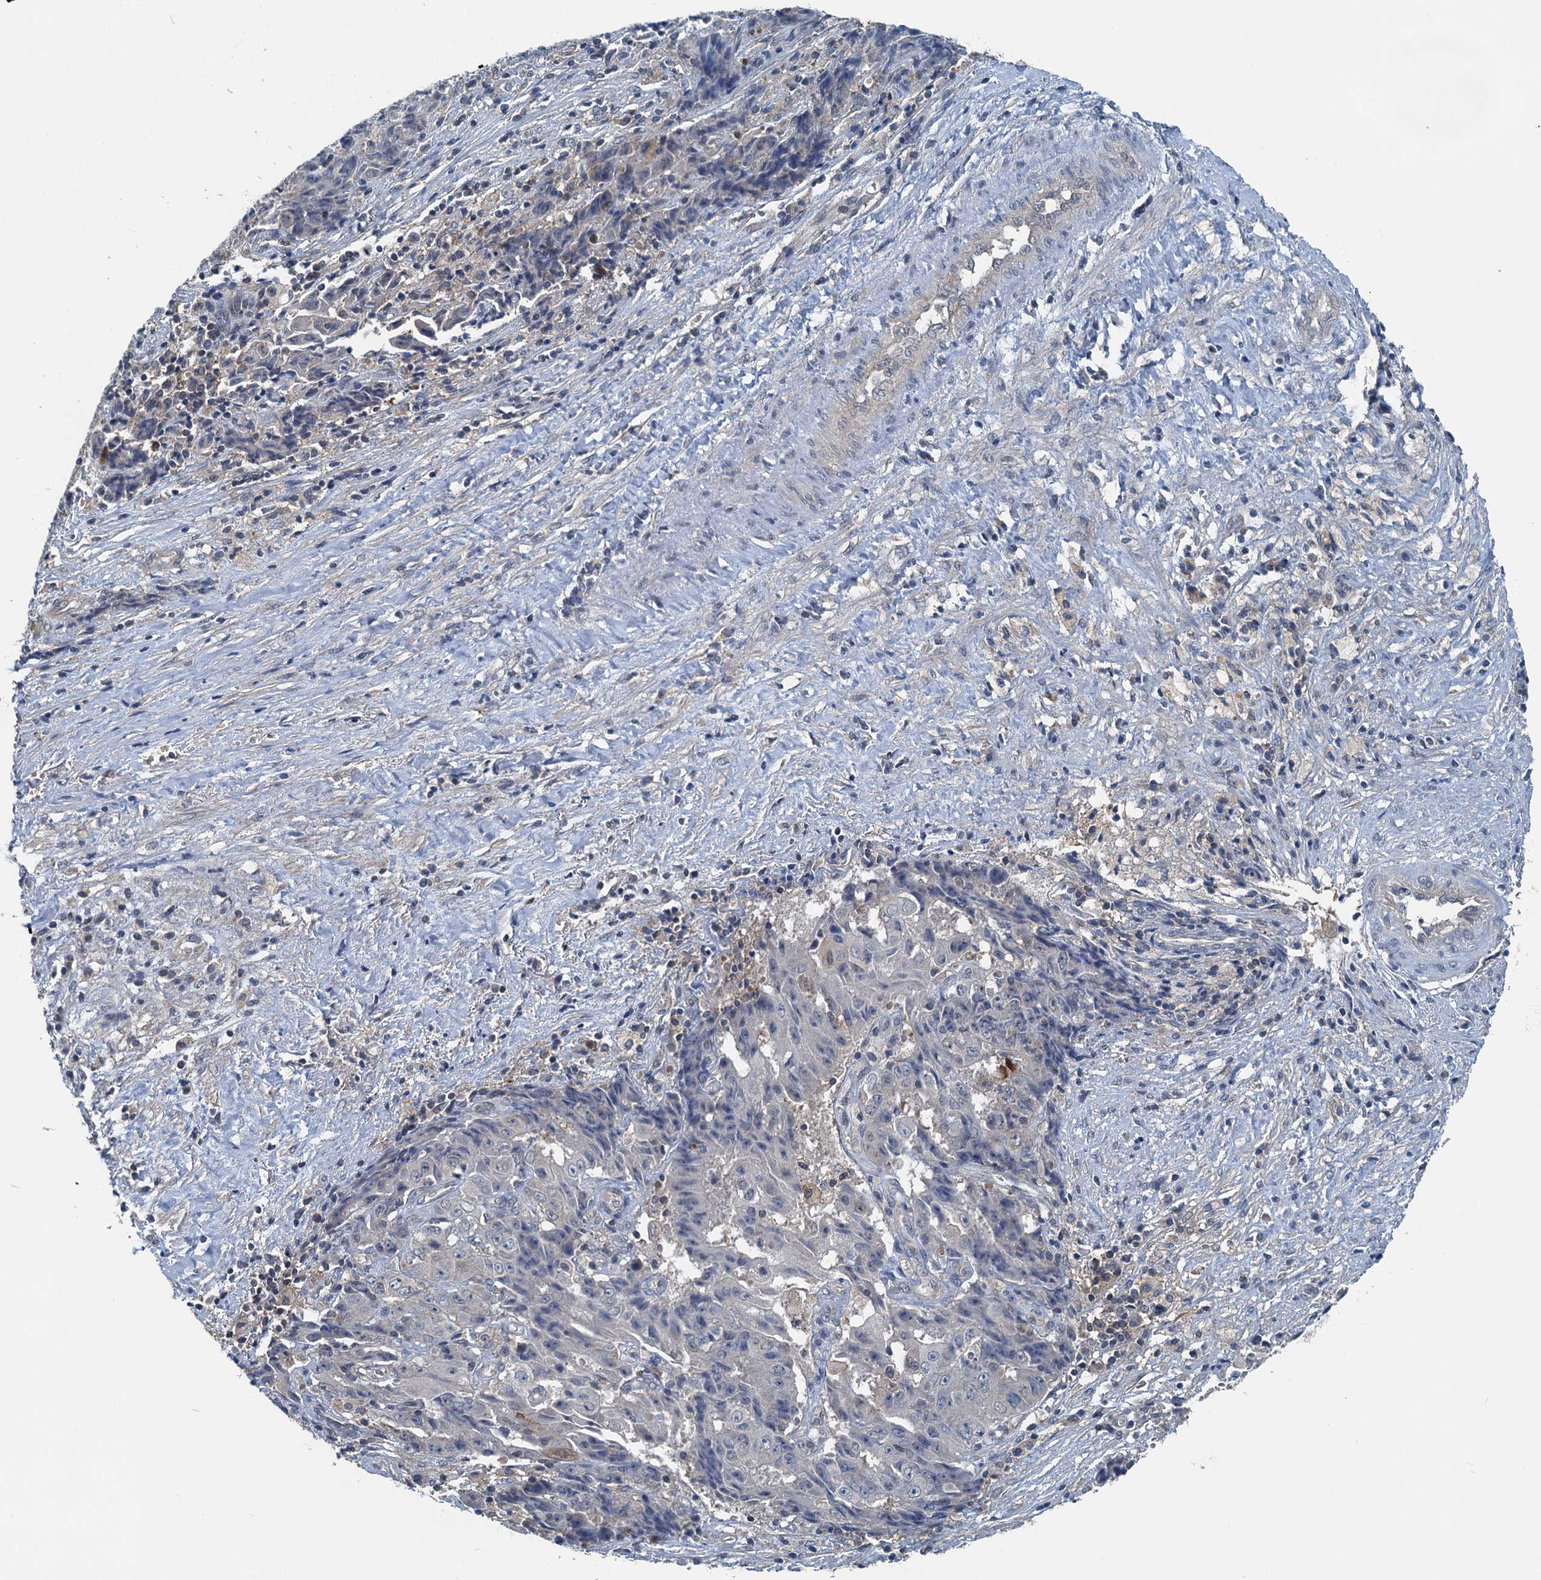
{"staining": {"intensity": "negative", "quantity": "none", "location": "none"}, "tissue": "ovarian cancer", "cell_type": "Tumor cells", "image_type": "cancer", "snomed": [{"axis": "morphology", "description": "Carcinoma, endometroid"}, {"axis": "topography", "description": "Ovary"}], "caption": "Human ovarian cancer (endometroid carcinoma) stained for a protein using immunohistochemistry reveals no staining in tumor cells.", "gene": "GCLM", "patient": {"sex": "female", "age": 42}}